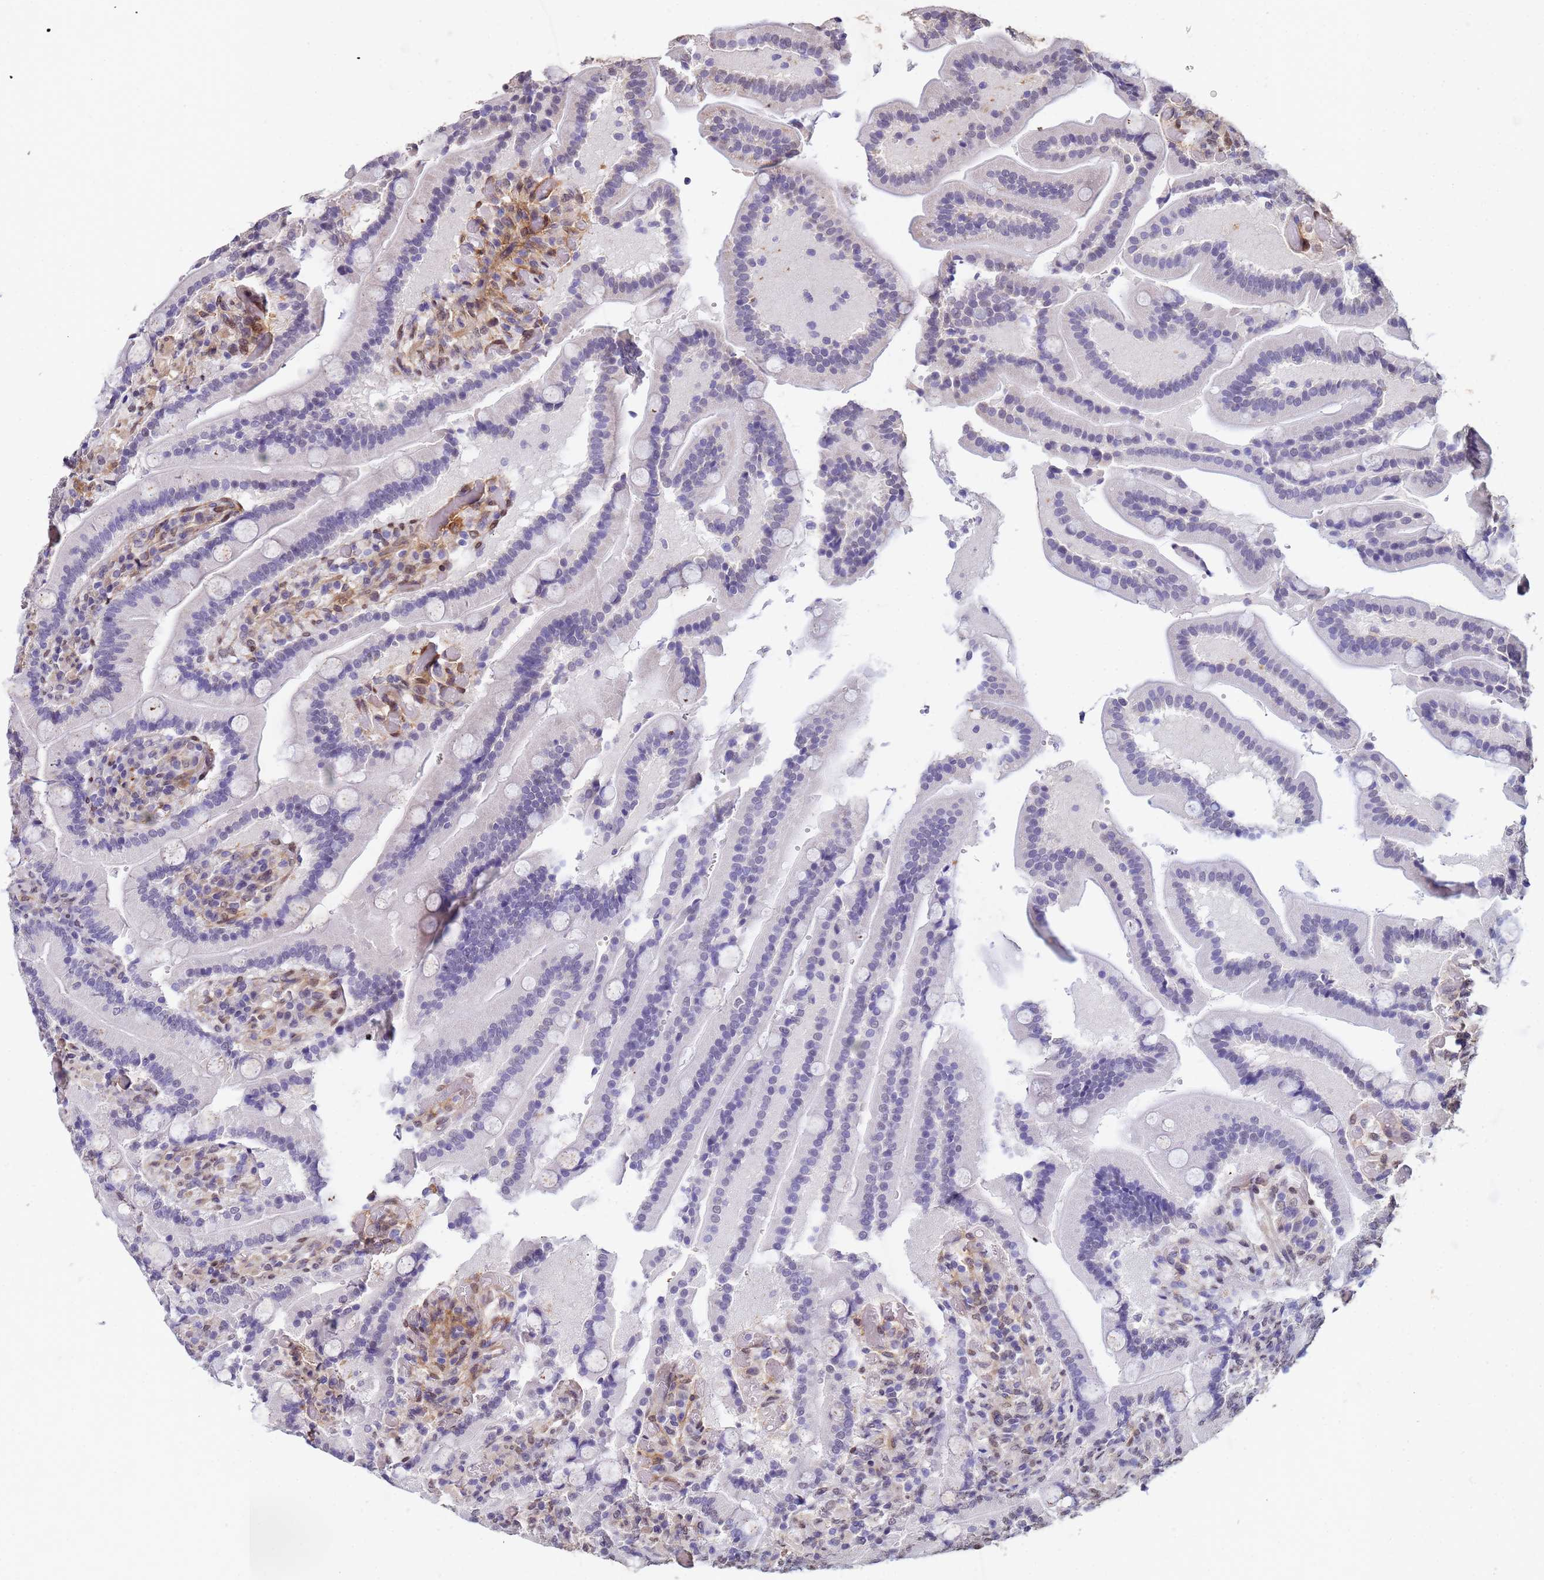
{"staining": {"intensity": "negative", "quantity": "none", "location": "none"}, "tissue": "duodenum", "cell_type": "Glandular cells", "image_type": "normal", "snomed": [{"axis": "morphology", "description": "Normal tissue, NOS"}, {"axis": "topography", "description": "Duodenum"}], "caption": "Image shows no protein positivity in glandular cells of benign duodenum. (Immunohistochemistry (ihc), brightfield microscopy, high magnification).", "gene": "TRIP6", "patient": {"sex": "female", "age": 62}}